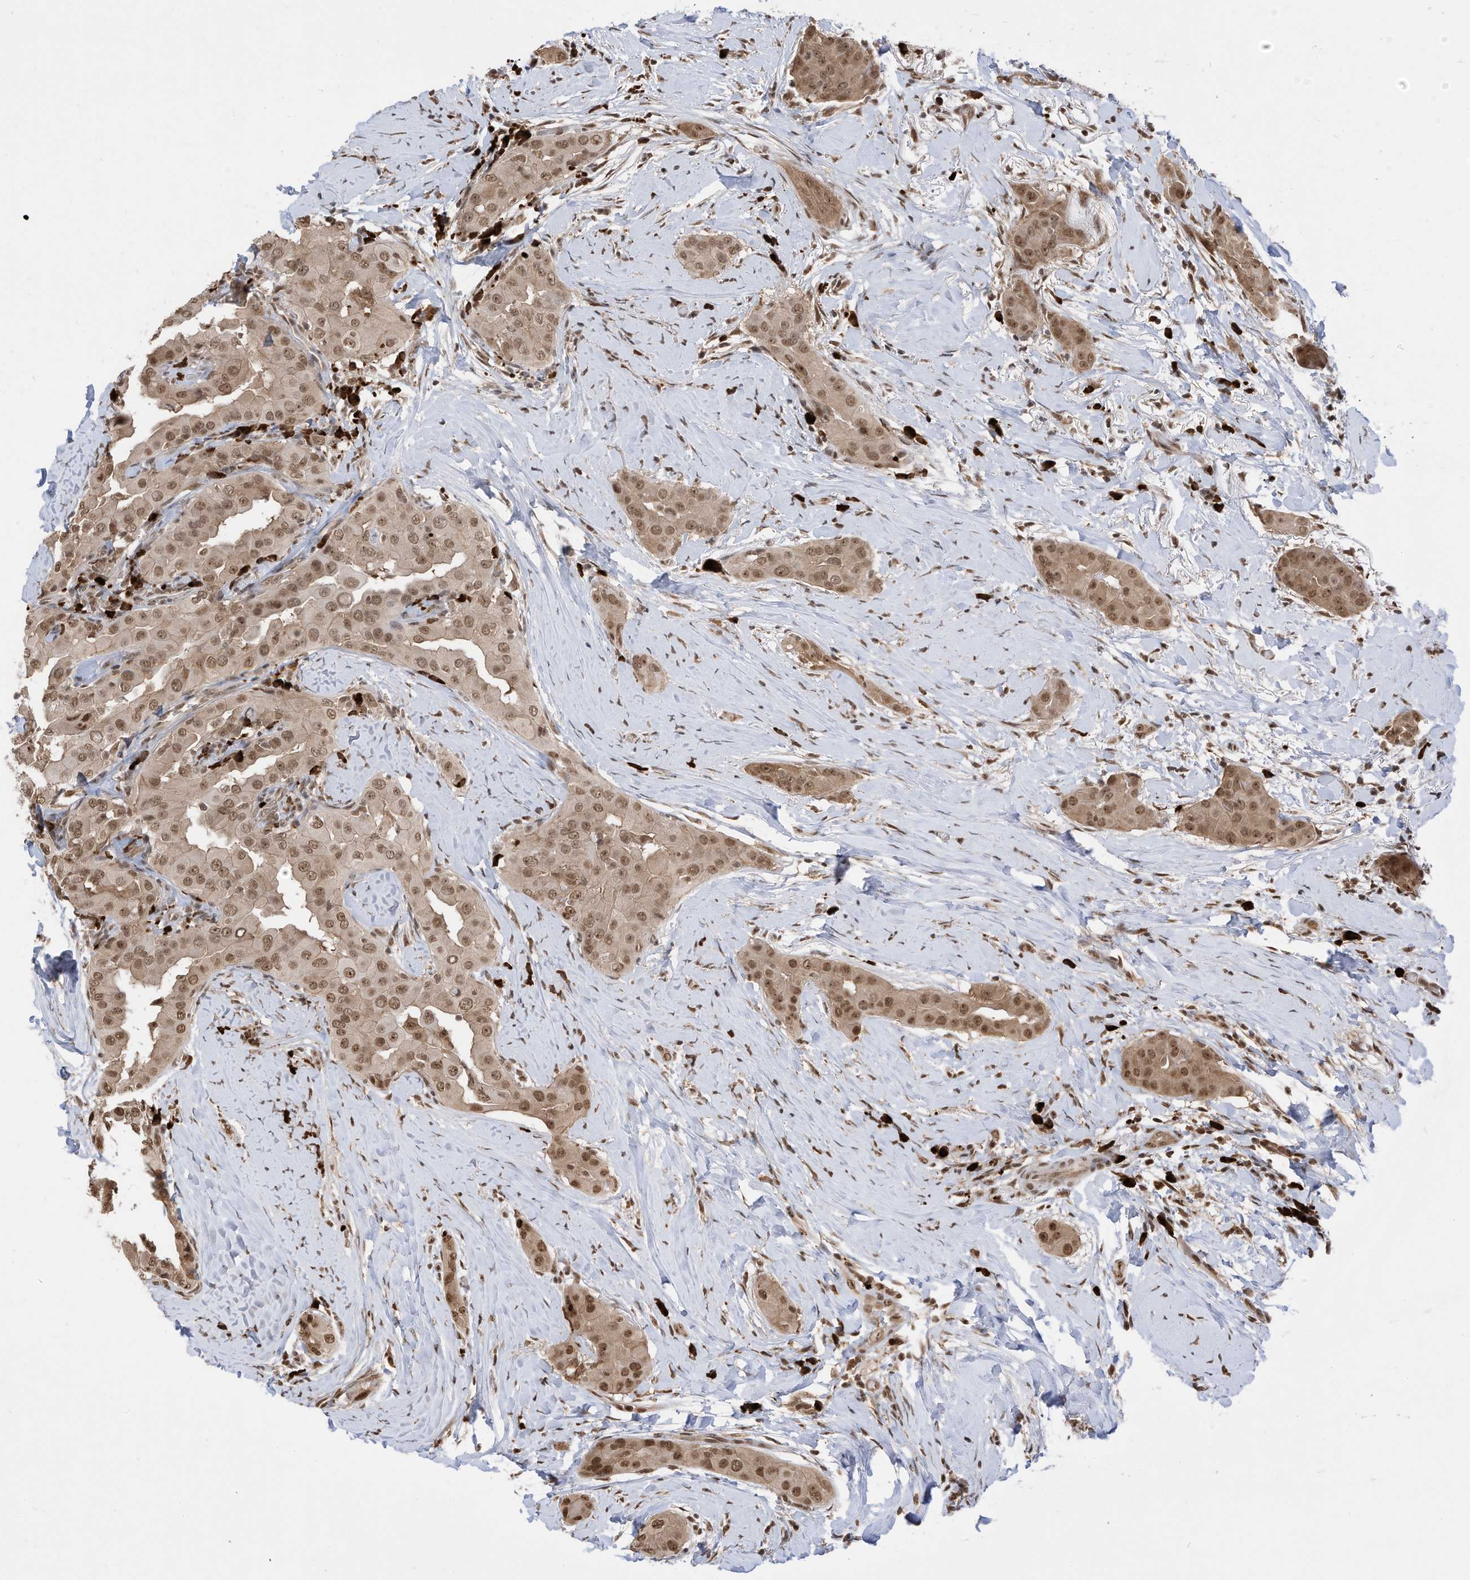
{"staining": {"intensity": "moderate", "quantity": ">75%", "location": "nuclear"}, "tissue": "thyroid cancer", "cell_type": "Tumor cells", "image_type": "cancer", "snomed": [{"axis": "morphology", "description": "Papillary adenocarcinoma, NOS"}, {"axis": "topography", "description": "Thyroid gland"}], "caption": "Immunohistochemical staining of human papillary adenocarcinoma (thyroid) exhibits medium levels of moderate nuclear expression in about >75% of tumor cells.", "gene": "ZNF195", "patient": {"sex": "male", "age": 33}}